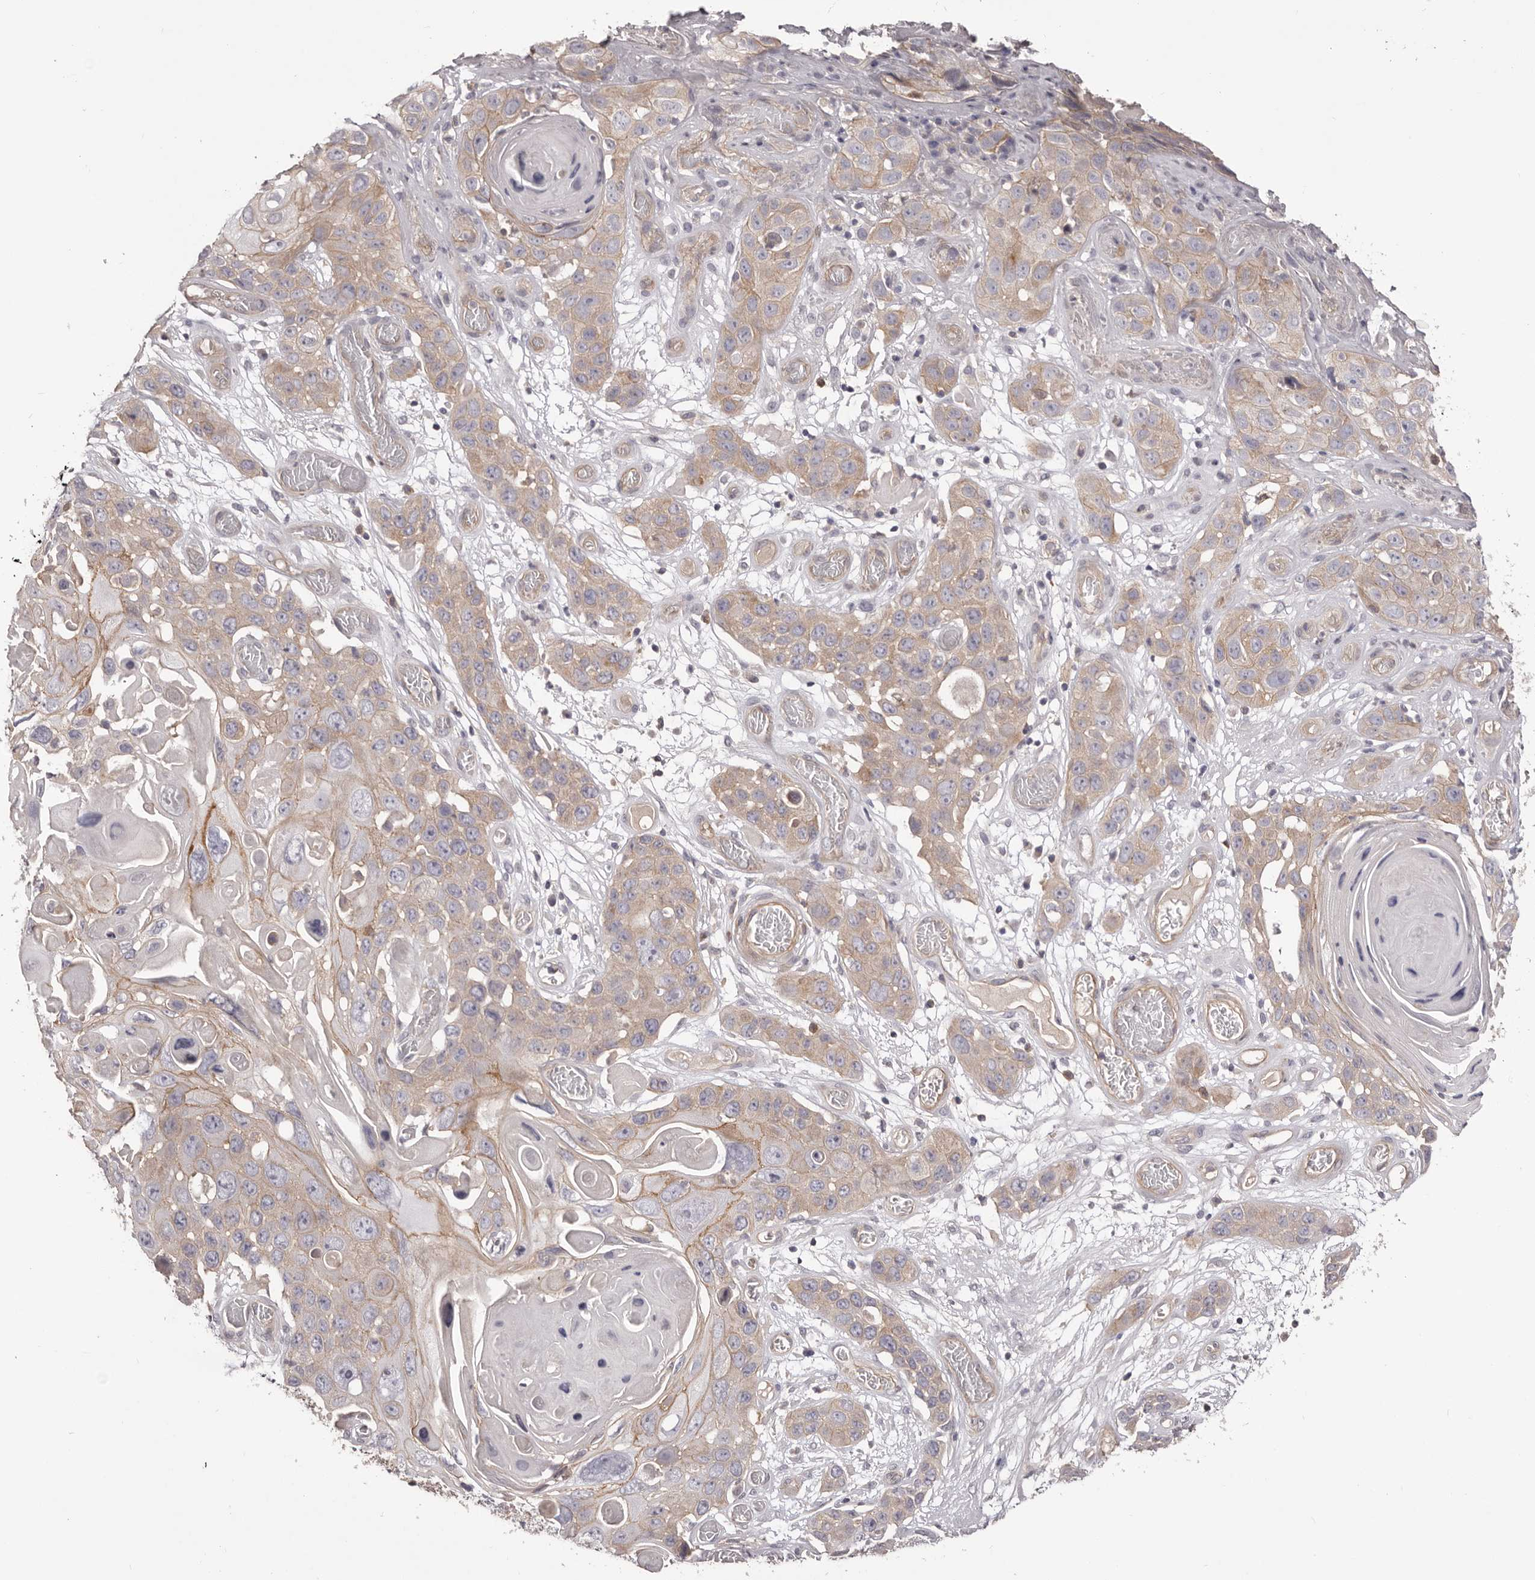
{"staining": {"intensity": "moderate", "quantity": "25%-75%", "location": "cytoplasmic/membranous"}, "tissue": "skin cancer", "cell_type": "Tumor cells", "image_type": "cancer", "snomed": [{"axis": "morphology", "description": "Squamous cell carcinoma, NOS"}, {"axis": "topography", "description": "Skin"}], "caption": "Protein staining of squamous cell carcinoma (skin) tissue shows moderate cytoplasmic/membranous positivity in about 25%-75% of tumor cells.", "gene": "DMRT2", "patient": {"sex": "male", "age": 55}}